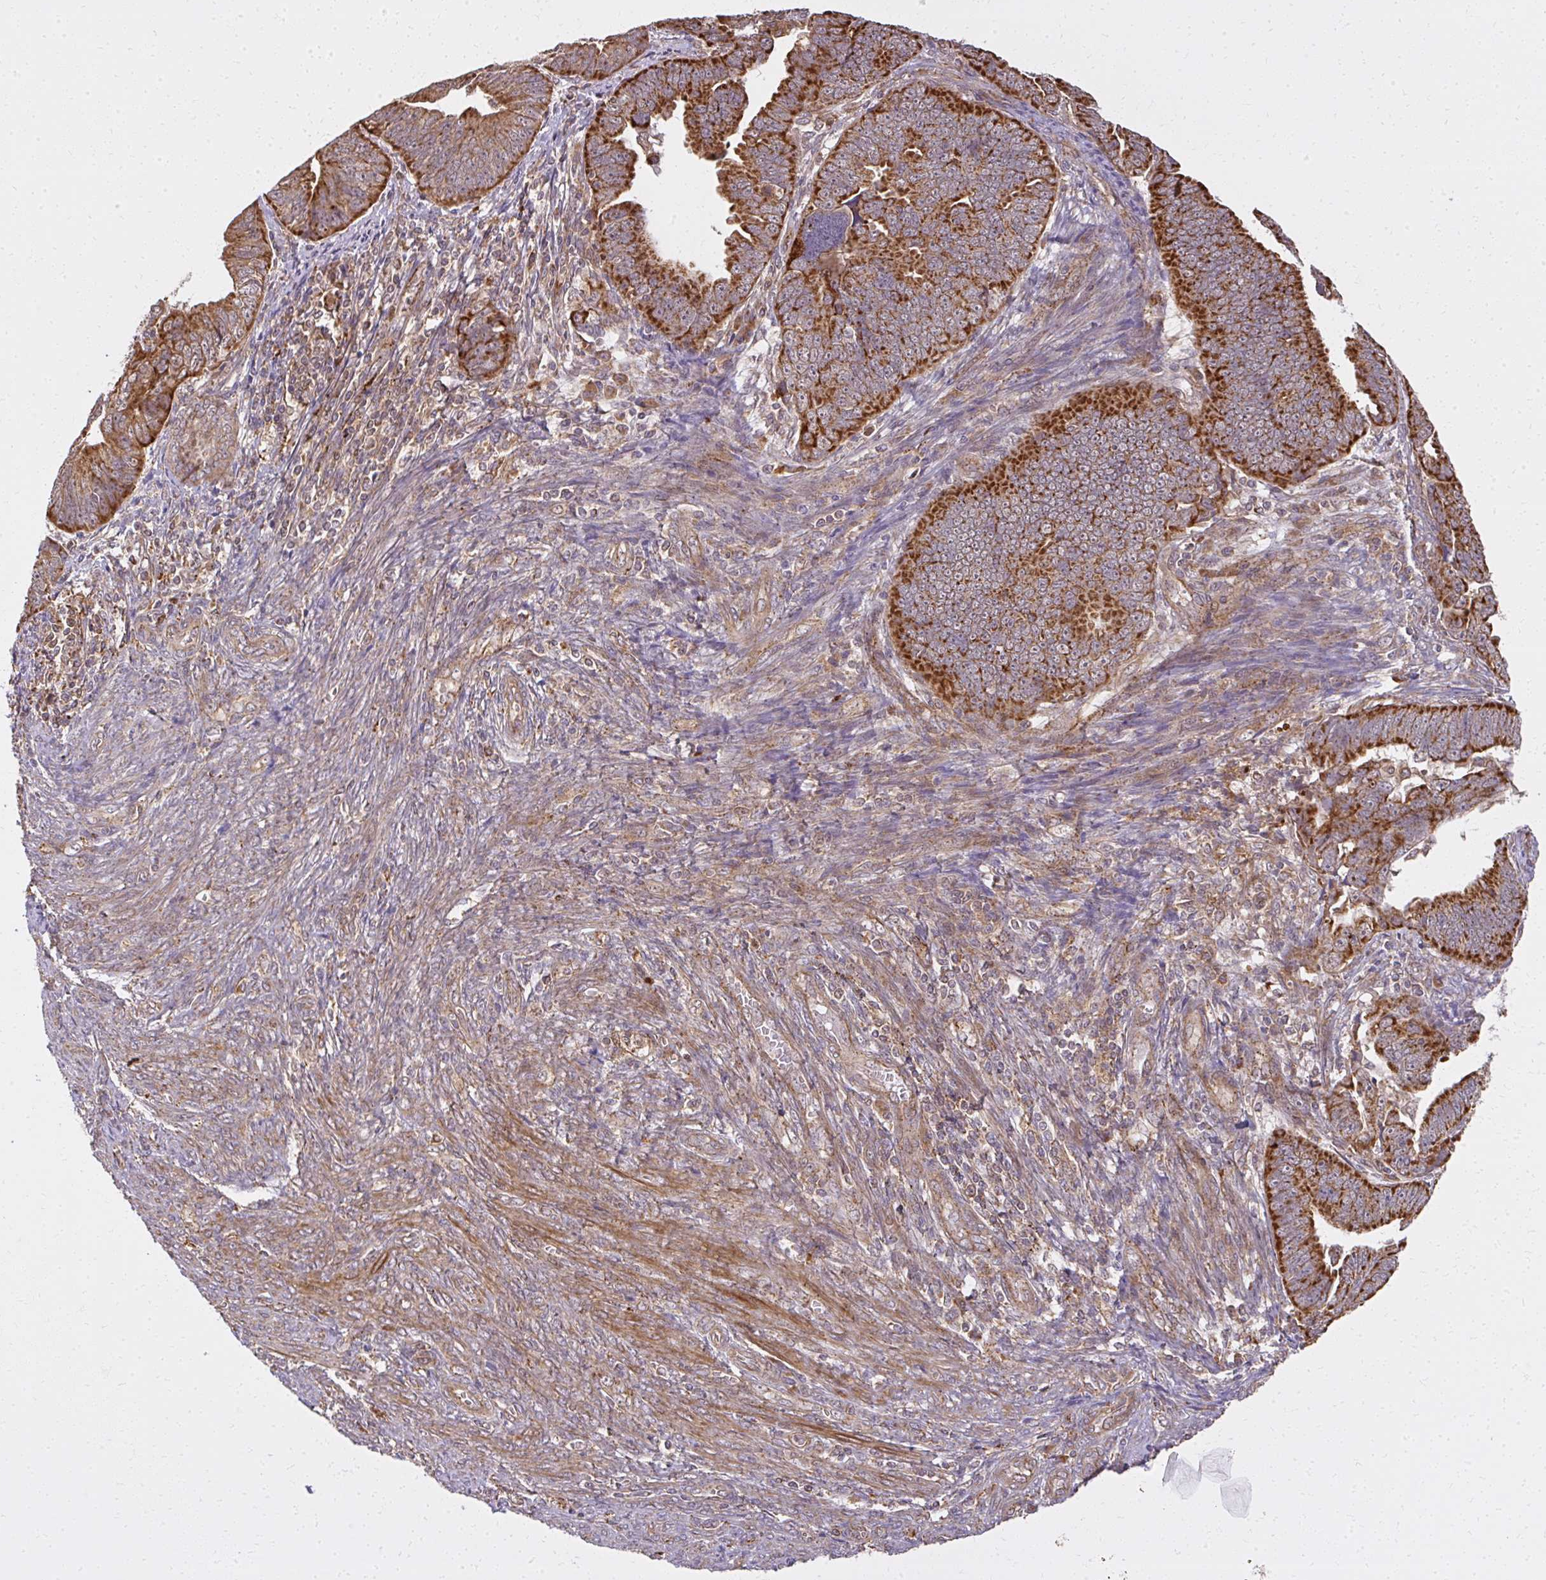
{"staining": {"intensity": "strong", "quantity": ">75%", "location": "cytoplasmic/membranous"}, "tissue": "endometrial cancer", "cell_type": "Tumor cells", "image_type": "cancer", "snomed": [{"axis": "morphology", "description": "Adenocarcinoma, NOS"}, {"axis": "topography", "description": "Endometrium"}], "caption": "Endometrial cancer tissue demonstrates strong cytoplasmic/membranous staining in about >75% of tumor cells Nuclei are stained in blue.", "gene": "GNS", "patient": {"sex": "female", "age": 75}}